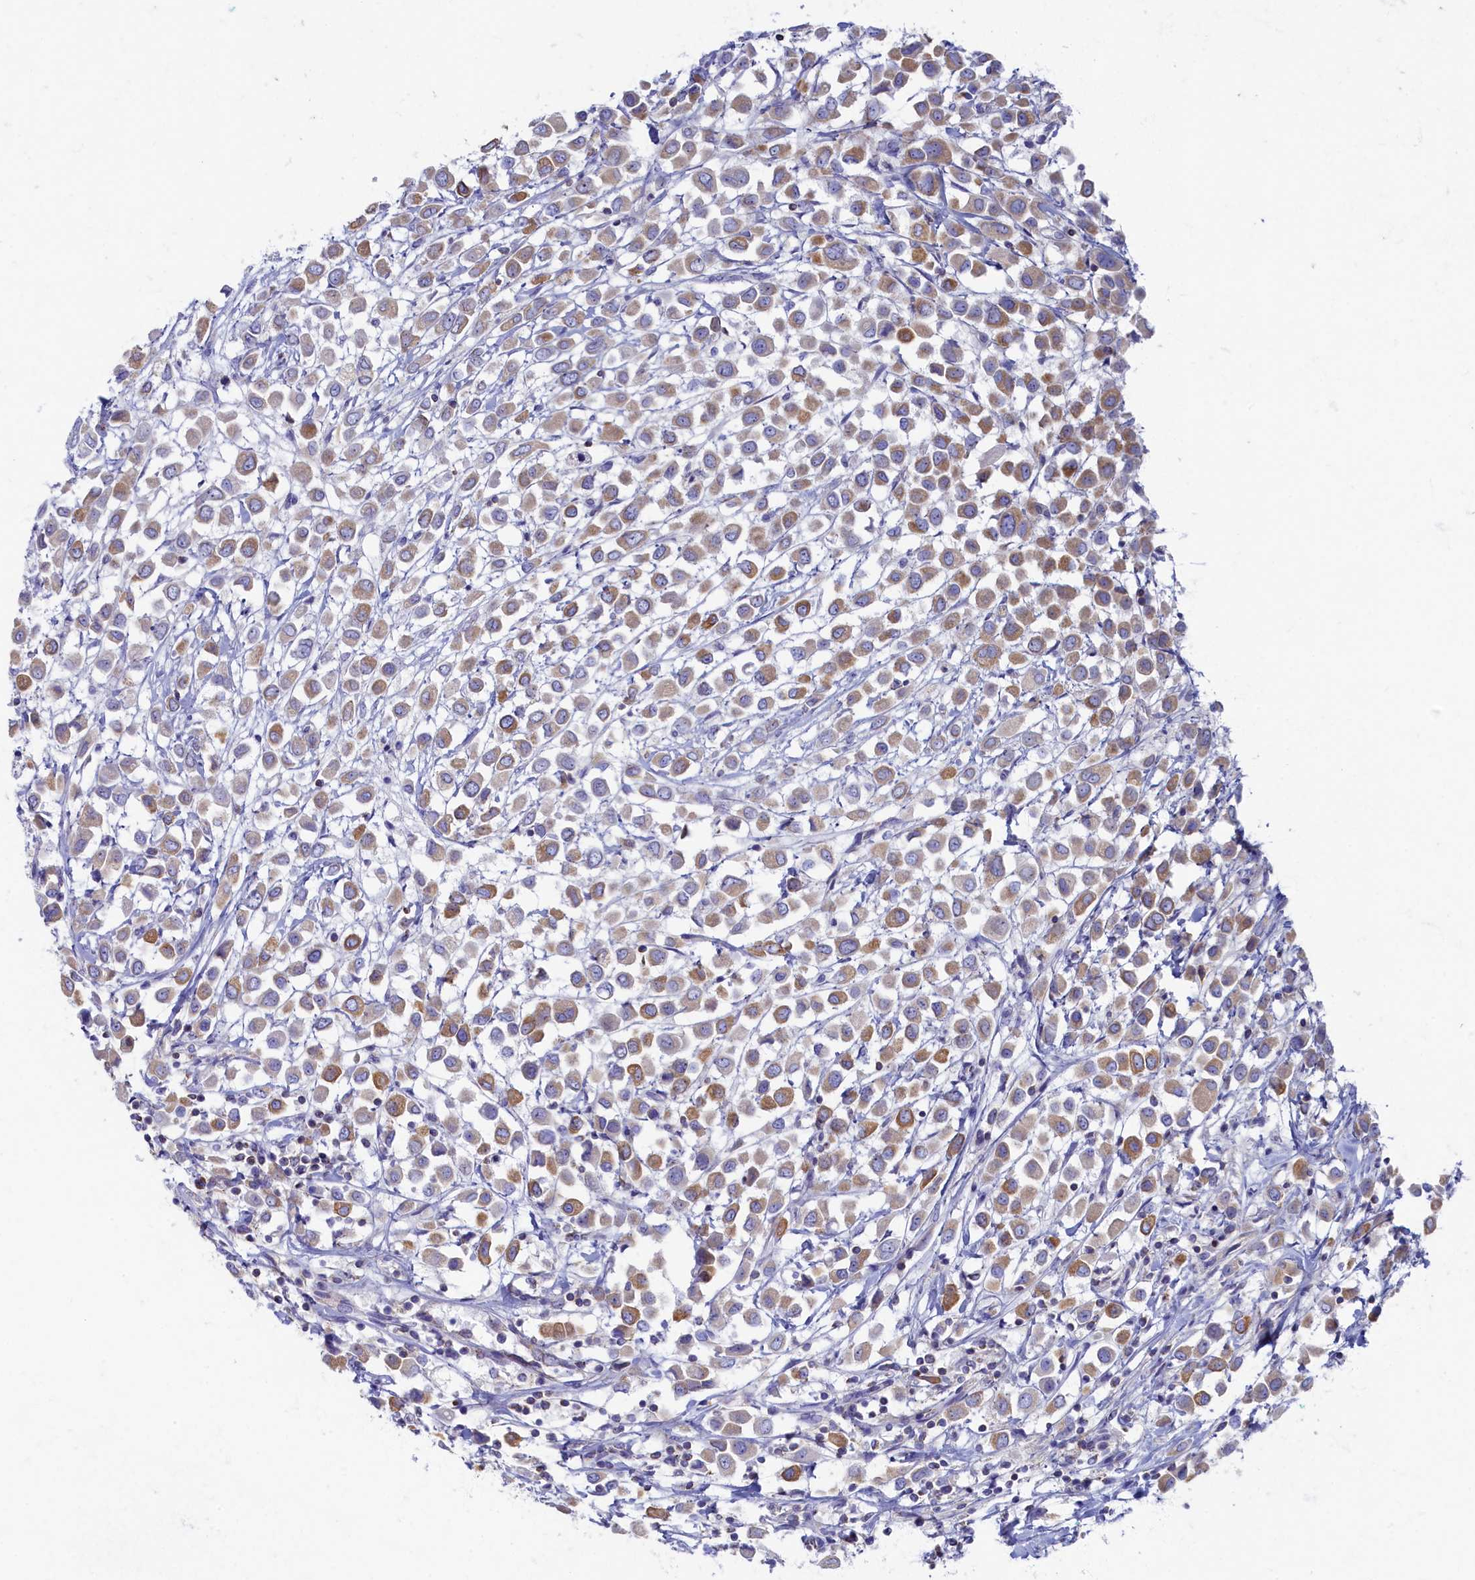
{"staining": {"intensity": "moderate", "quantity": "25%-75%", "location": "cytoplasmic/membranous"}, "tissue": "breast cancer", "cell_type": "Tumor cells", "image_type": "cancer", "snomed": [{"axis": "morphology", "description": "Duct carcinoma"}, {"axis": "topography", "description": "Breast"}], "caption": "Breast invasive ductal carcinoma stained with a brown dye reveals moderate cytoplasmic/membranous positive staining in about 25%-75% of tumor cells.", "gene": "OCIAD2", "patient": {"sex": "female", "age": 61}}